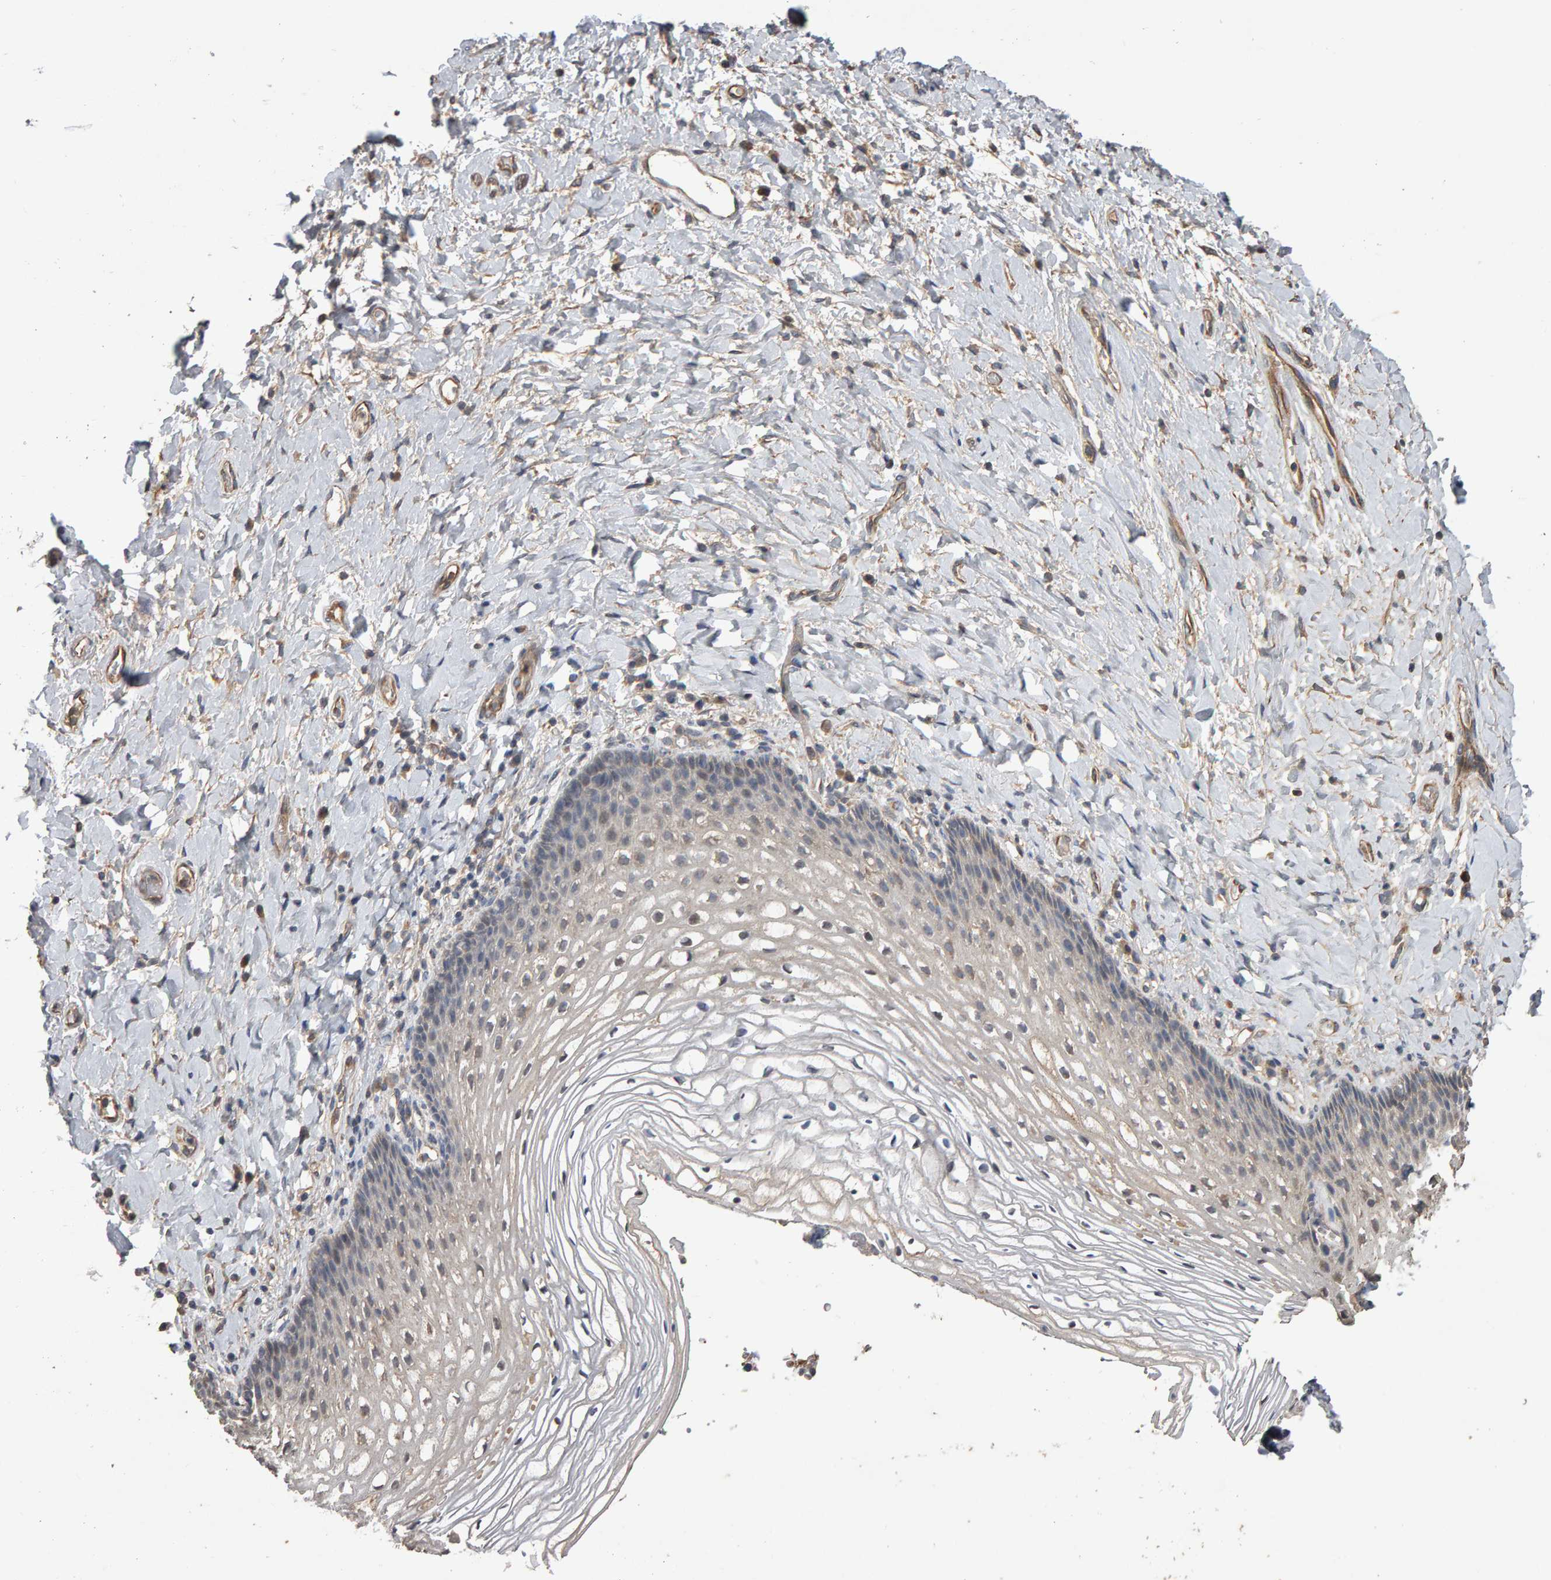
{"staining": {"intensity": "negative", "quantity": "none", "location": "none"}, "tissue": "vagina", "cell_type": "Squamous epithelial cells", "image_type": "normal", "snomed": [{"axis": "morphology", "description": "Normal tissue, NOS"}, {"axis": "topography", "description": "Vagina"}], "caption": "An image of vagina stained for a protein reveals no brown staining in squamous epithelial cells.", "gene": "COASY", "patient": {"sex": "female", "age": 60}}